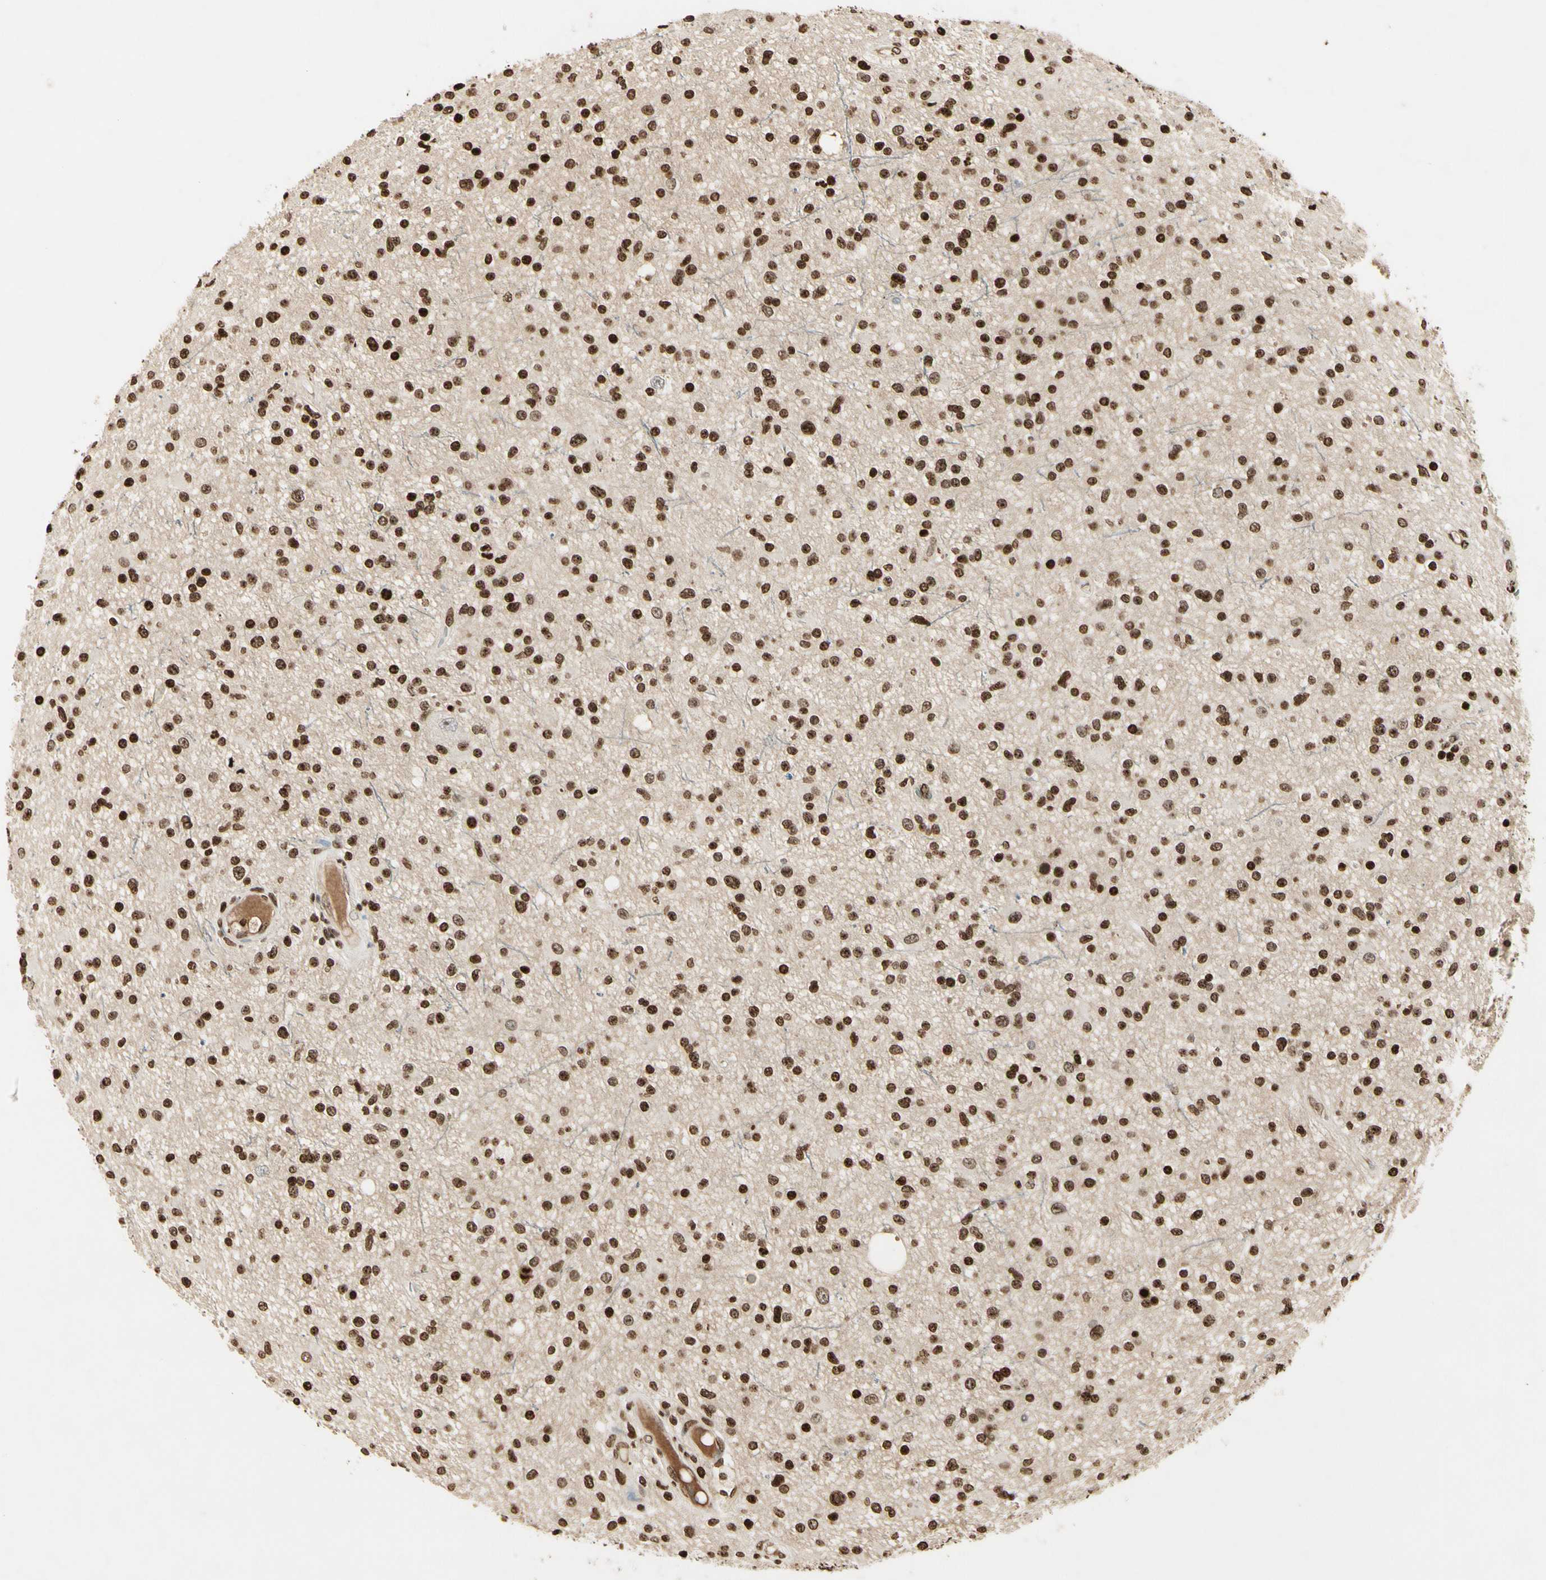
{"staining": {"intensity": "strong", "quantity": ">75%", "location": "nuclear"}, "tissue": "glioma", "cell_type": "Tumor cells", "image_type": "cancer", "snomed": [{"axis": "morphology", "description": "Glioma, malignant, High grade"}, {"axis": "topography", "description": "Brain"}], "caption": "Glioma stained with a brown dye exhibits strong nuclear positive expression in approximately >75% of tumor cells.", "gene": "RORA", "patient": {"sex": "male", "age": 33}}